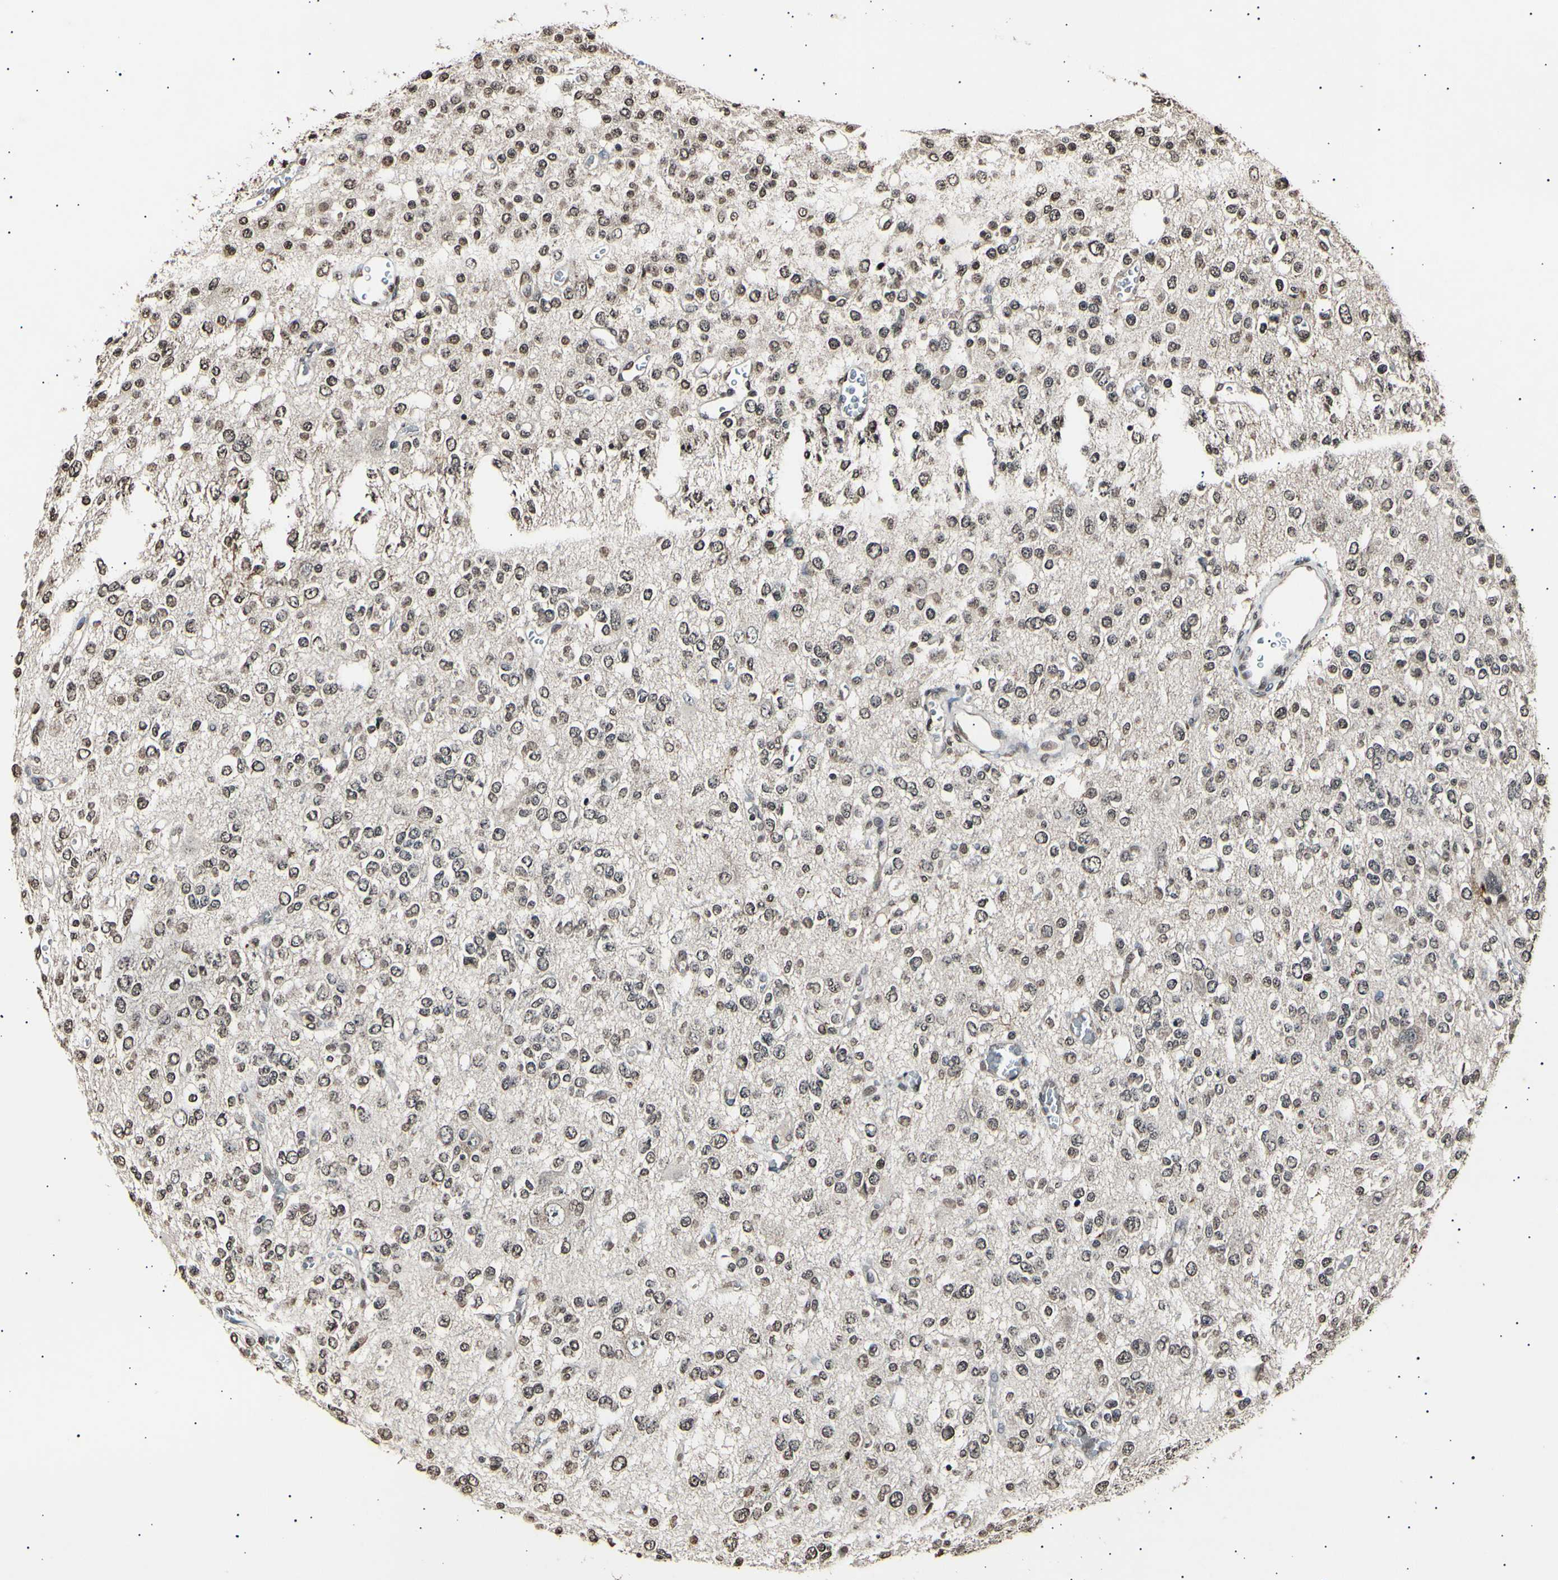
{"staining": {"intensity": "moderate", "quantity": ">75%", "location": "nuclear"}, "tissue": "glioma", "cell_type": "Tumor cells", "image_type": "cancer", "snomed": [{"axis": "morphology", "description": "Glioma, malignant, Low grade"}, {"axis": "topography", "description": "Brain"}], "caption": "Moderate nuclear protein positivity is seen in about >75% of tumor cells in malignant low-grade glioma. The staining was performed using DAB (3,3'-diaminobenzidine) to visualize the protein expression in brown, while the nuclei were stained in blue with hematoxylin (Magnification: 20x).", "gene": "ANAPC7", "patient": {"sex": "male", "age": 38}}